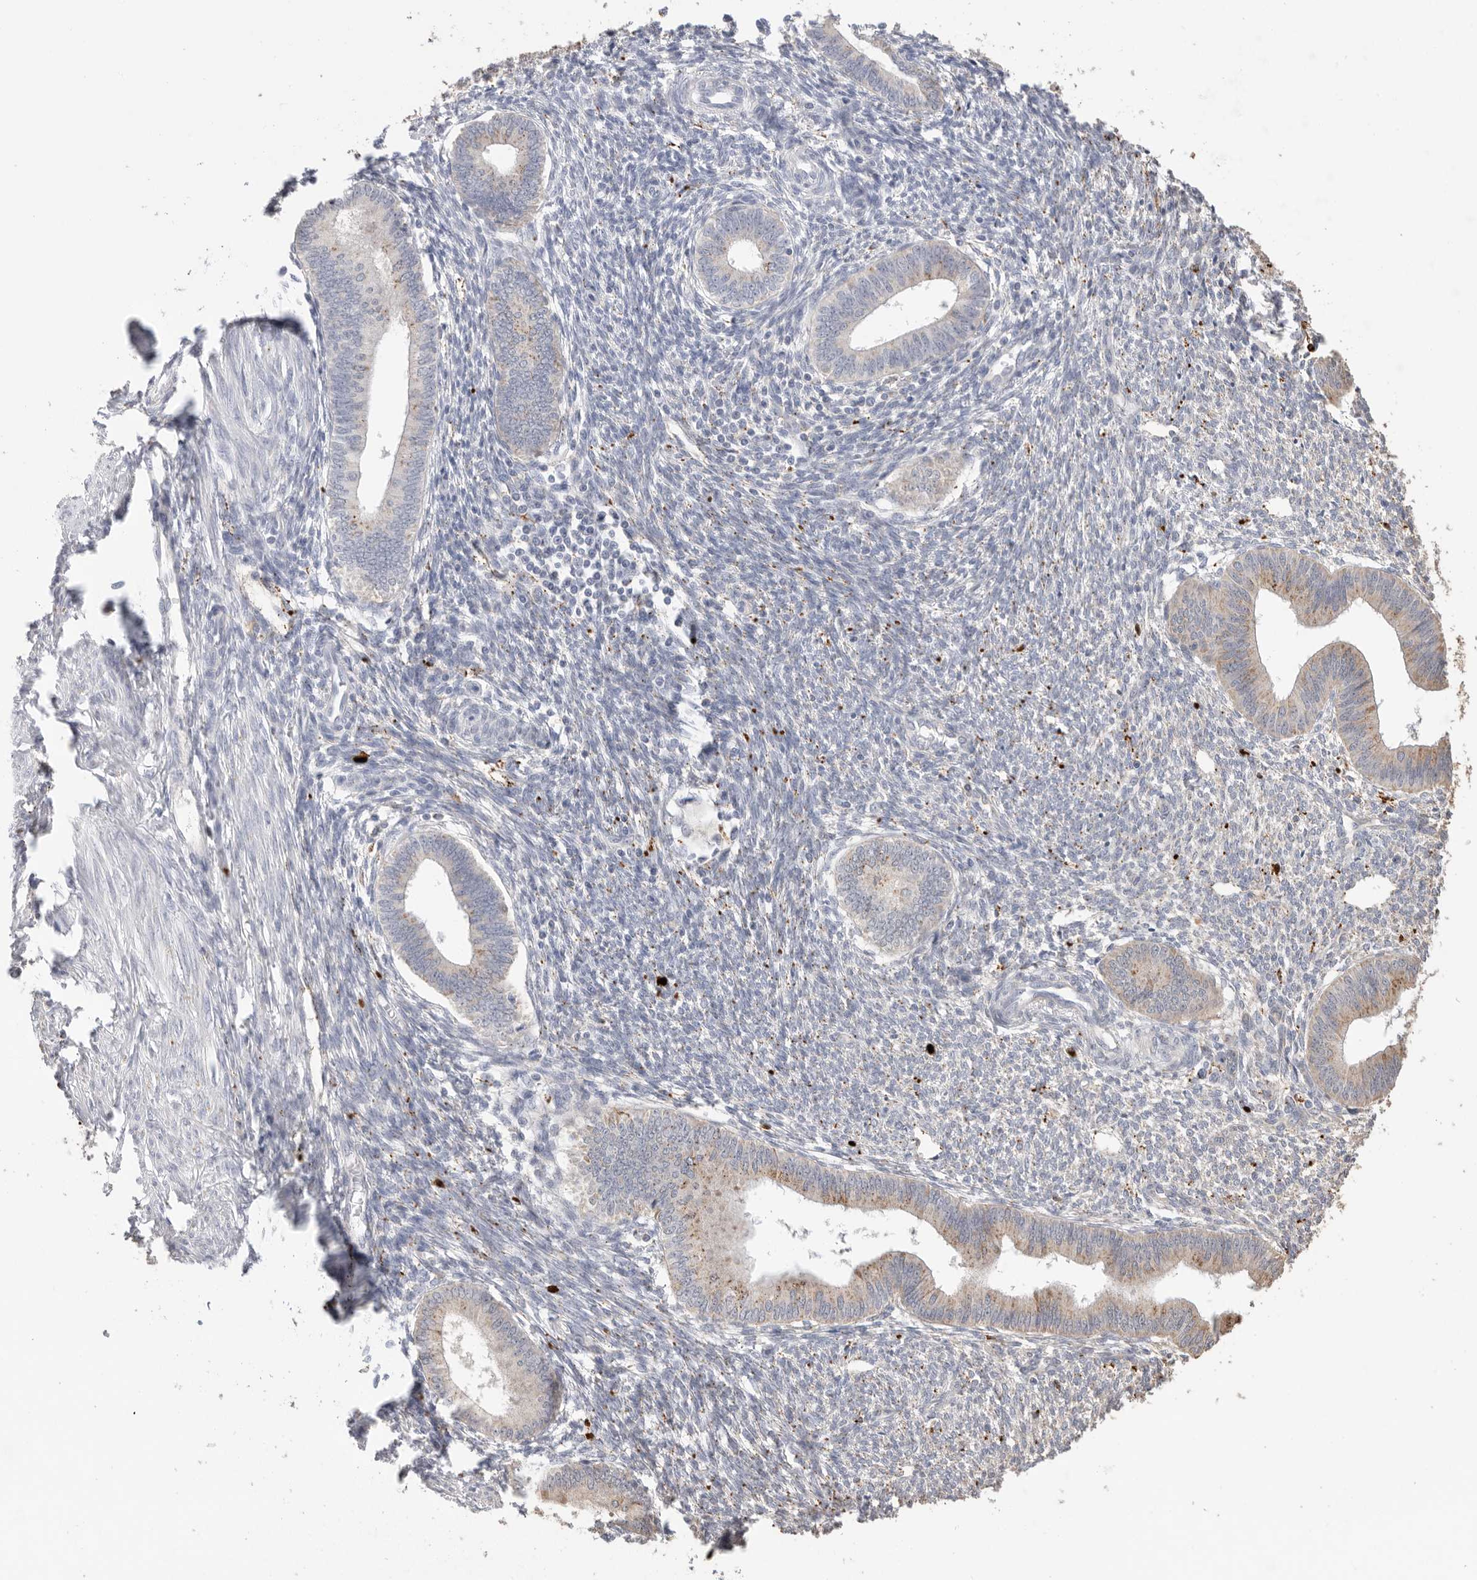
{"staining": {"intensity": "negative", "quantity": "none", "location": "none"}, "tissue": "endometrium", "cell_type": "Cells in endometrial stroma", "image_type": "normal", "snomed": [{"axis": "morphology", "description": "Normal tissue, NOS"}, {"axis": "topography", "description": "Endometrium"}], "caption": "Endometrium stained for a protein using immunohistochemistry shows no positivity cells in endometrial stroma.", "gene": "GGH", "patient": {"sex": "female", "age": 46}}